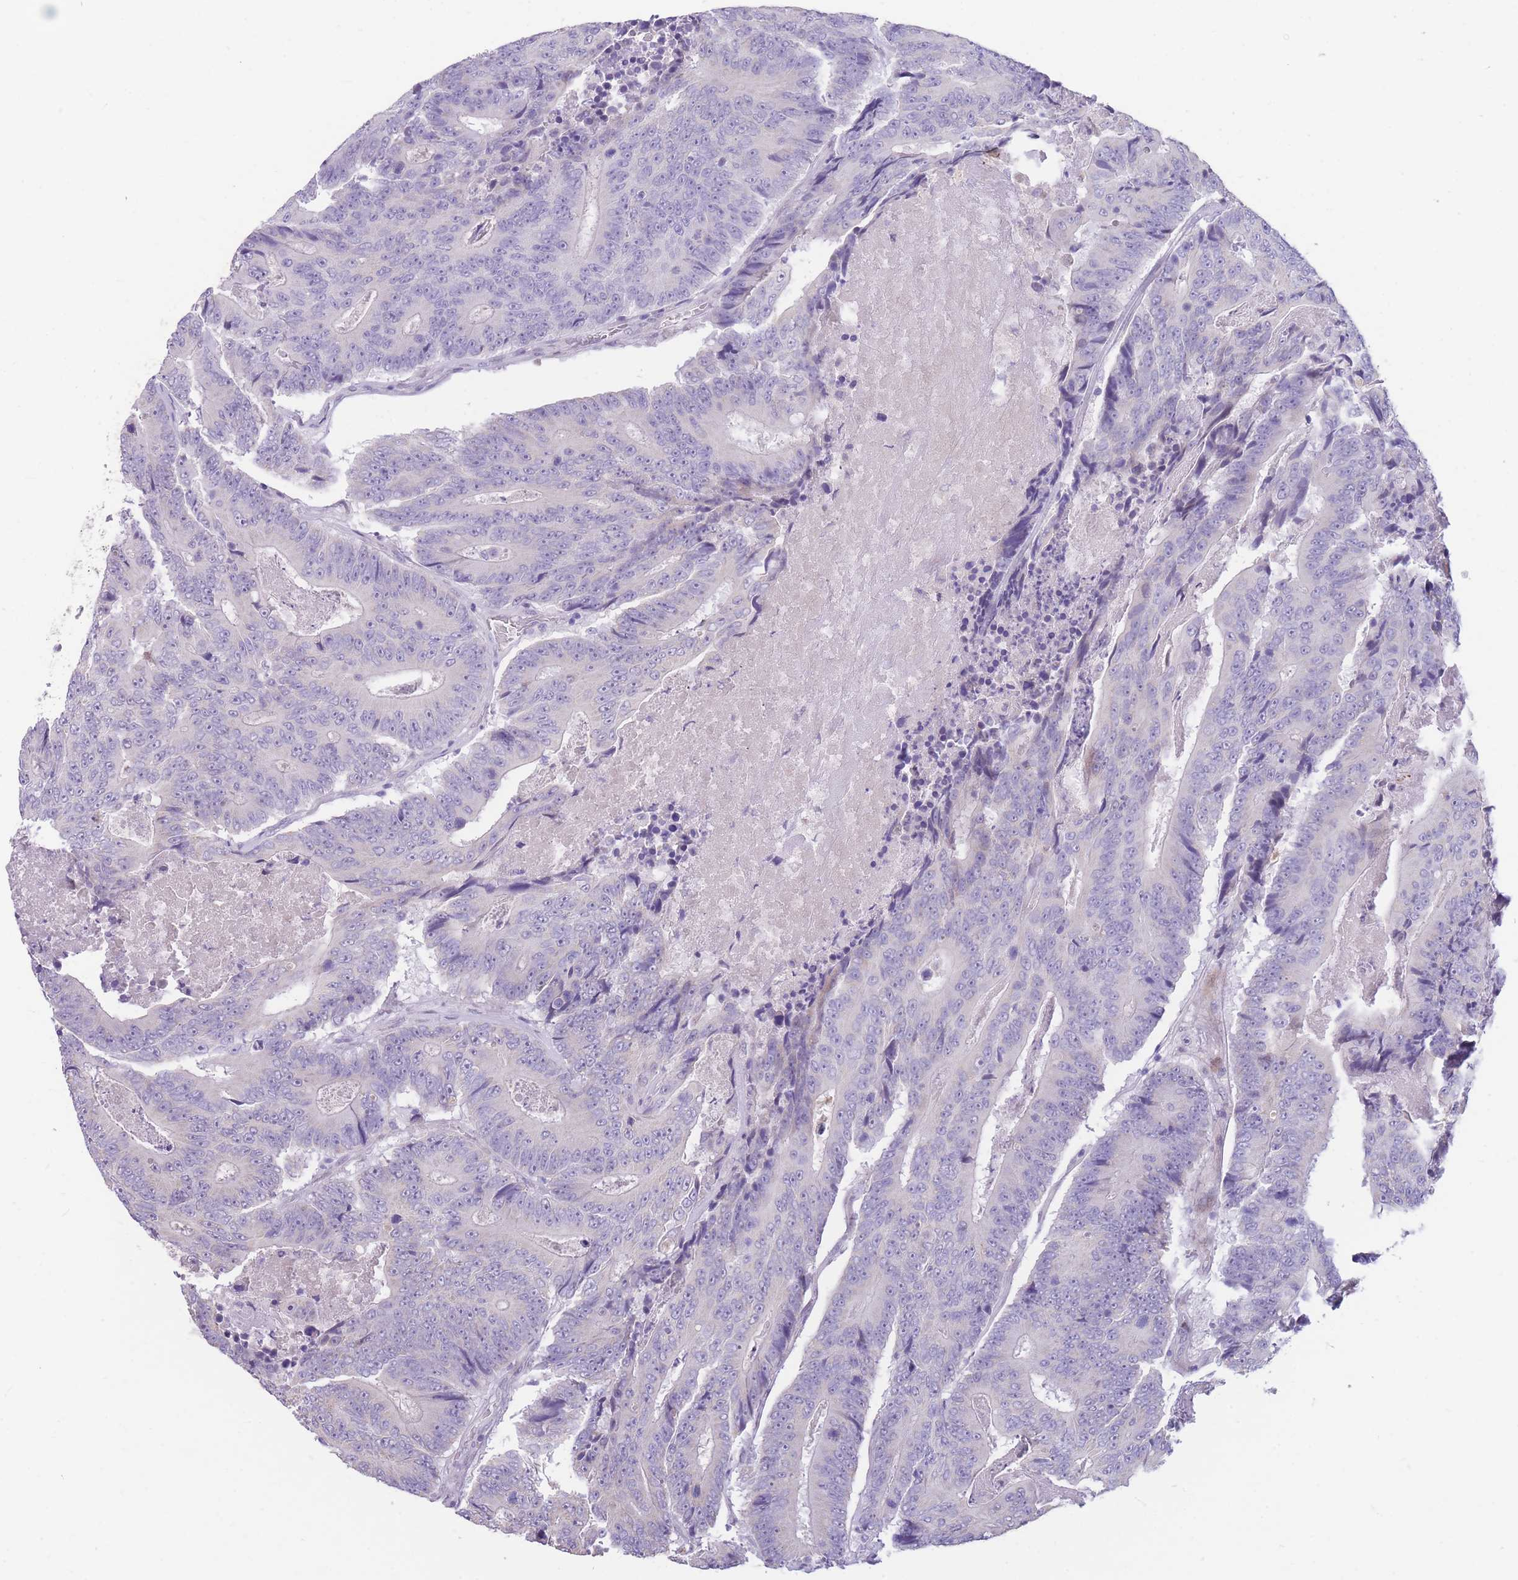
{"staining": {"intensity": "negative", "quantity": "none", "location": "none"}, "tissue": "colorectal cancer", "cell_type": "Tumor cells", "image_type": "cancer", "snomed": [{"axis": "morphology", "description": "Adenocarcinoma, NOS"}, {"axis": "topography", "description": "Colon"}], "caption": "This is an immunohistochemistry (IHC) histopathology image of human adenocarcinoma (colorectal). There is no expression in tumor cells.", "gene": "SHCBP1", "patient": {"sex": "male", "age": 83}}